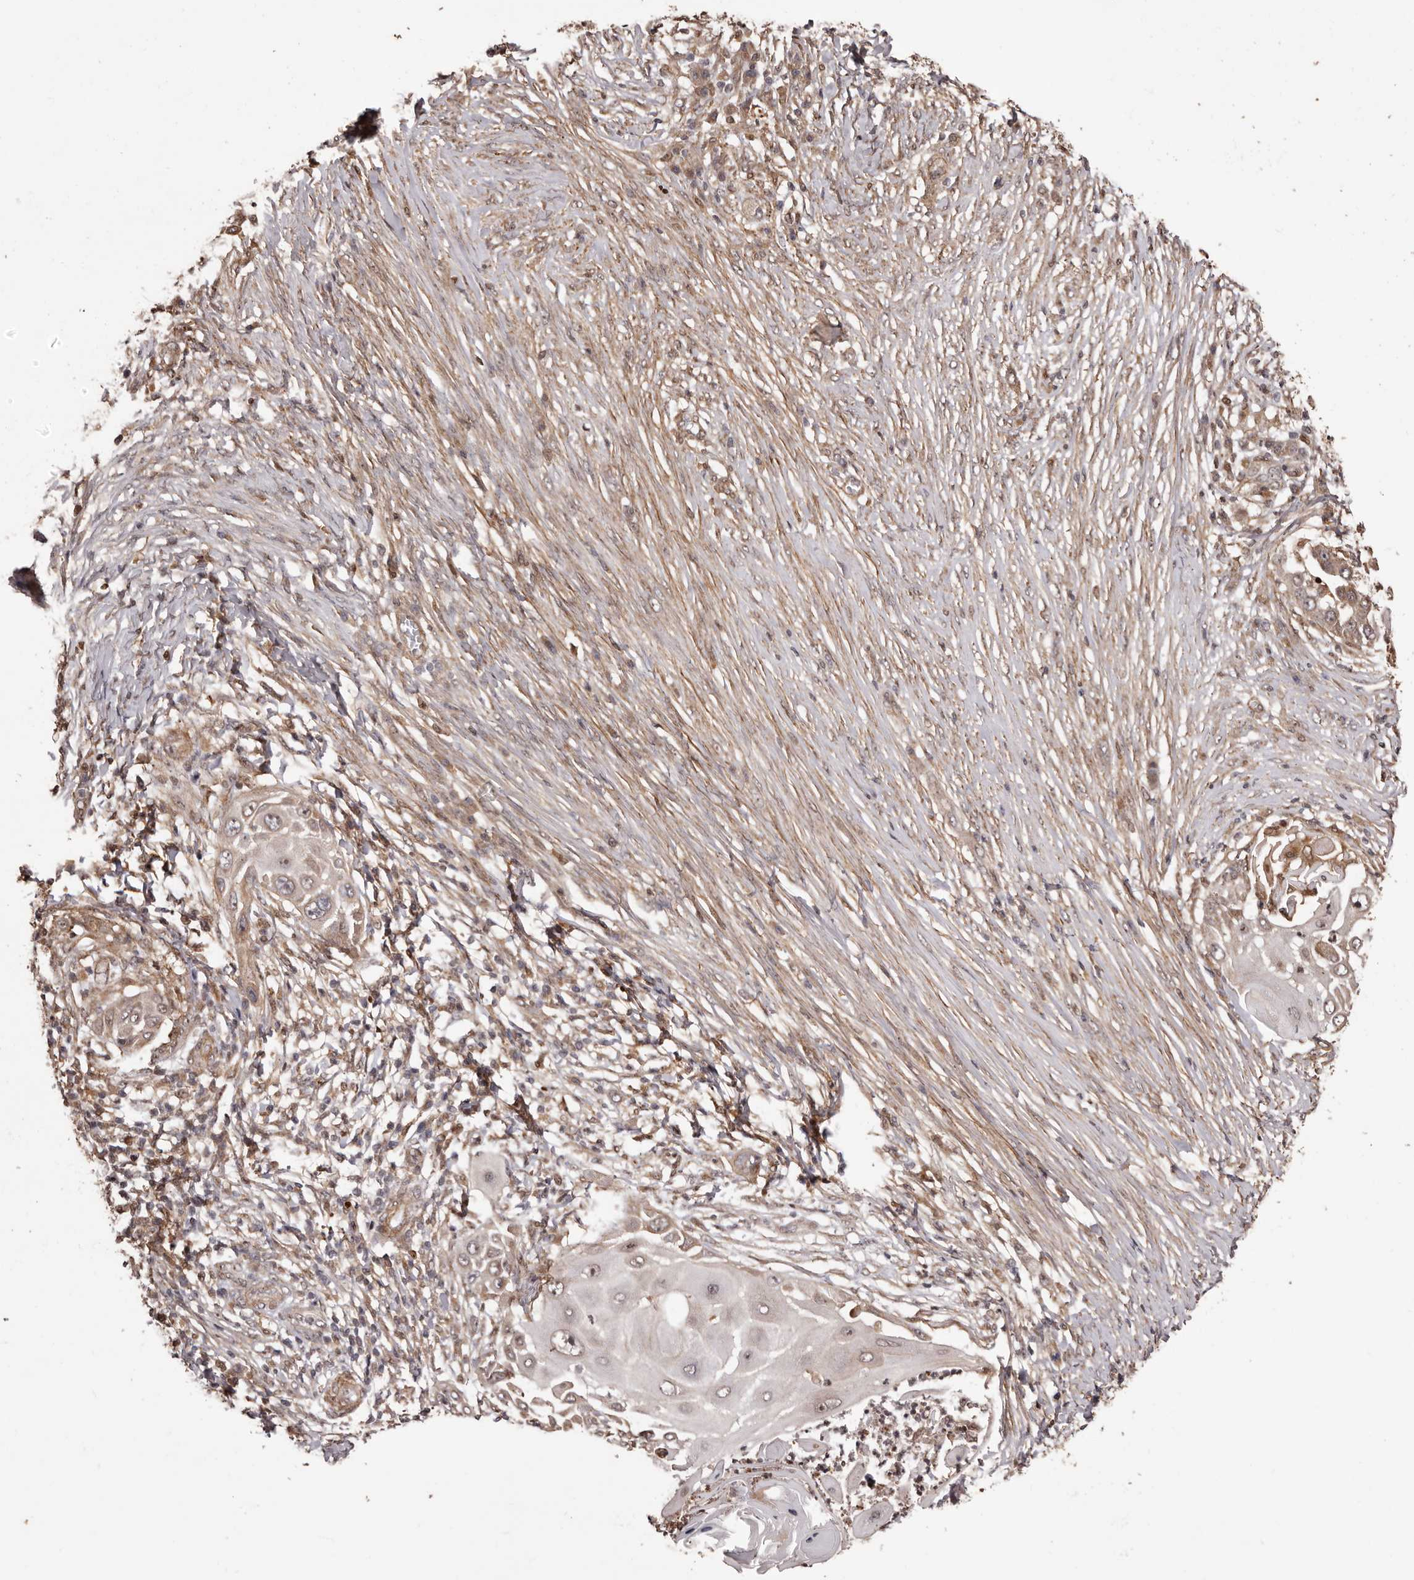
{"staining": {"intensity": "moderate", "quantity": "25%-75%", "location": "cytoplasmic/membranous,nuclear"}, "tissue": "skin cancer", "cell_type": "Tumor cells", "image_type": "cancer", "snomed": [{"axis": "morphology", "description": "Squamous cell carcinoma, NOS"}, {"axis": "topography", "description": "Skin"}], "caption": "This micrograph reveals skin cancer (squamous cell carcinoma) stained with IHC to label a protein in brown. The cytoplasmic/membranous and nuclear of tumor cells show moderate positivity for the protein. Nuclei are counter-stained blue.", "gene": "ZCCHC7", "patient": {"sex": "female", "age": 44}}